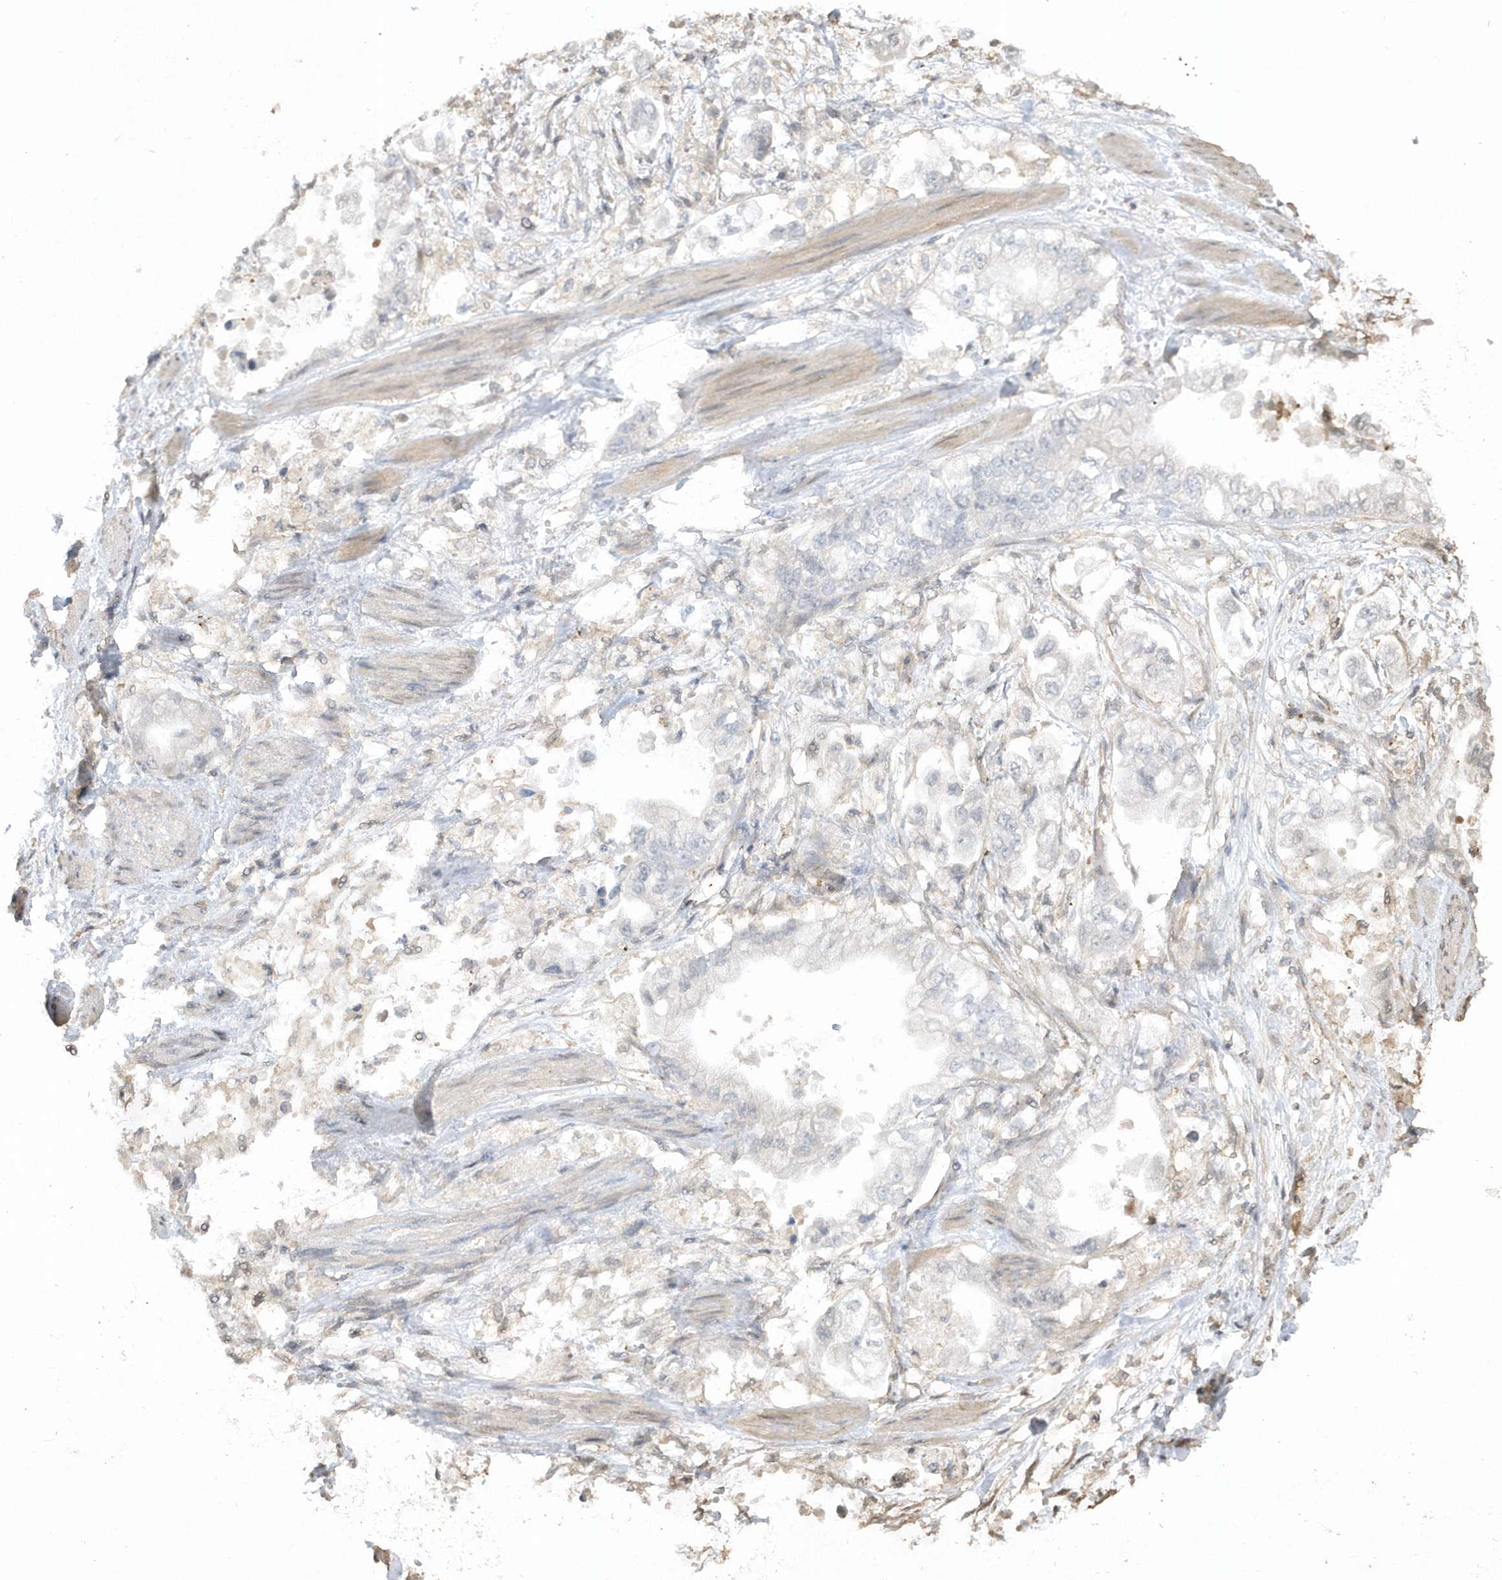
{"staining": {"intensity": "negative", "quantity": "none", "location": "none"}, "tissue": "stomach cancer", "cell_type": "Tumor cells", "image_type": "cancer", "snomed": [{"axis": "morphology", "description": "Adenocarcinoma, NOS"}, {"axis": "topography", "description": "Stomach"}], "caption": "DAB (3,3'-diaminobenzidine) immunohistochemical staining of human adenocarcinoma (stomach) reveals no significant positivity in tumor cells.", "gene": "BSN", "patient": {"sex": "male", "age": 62}}